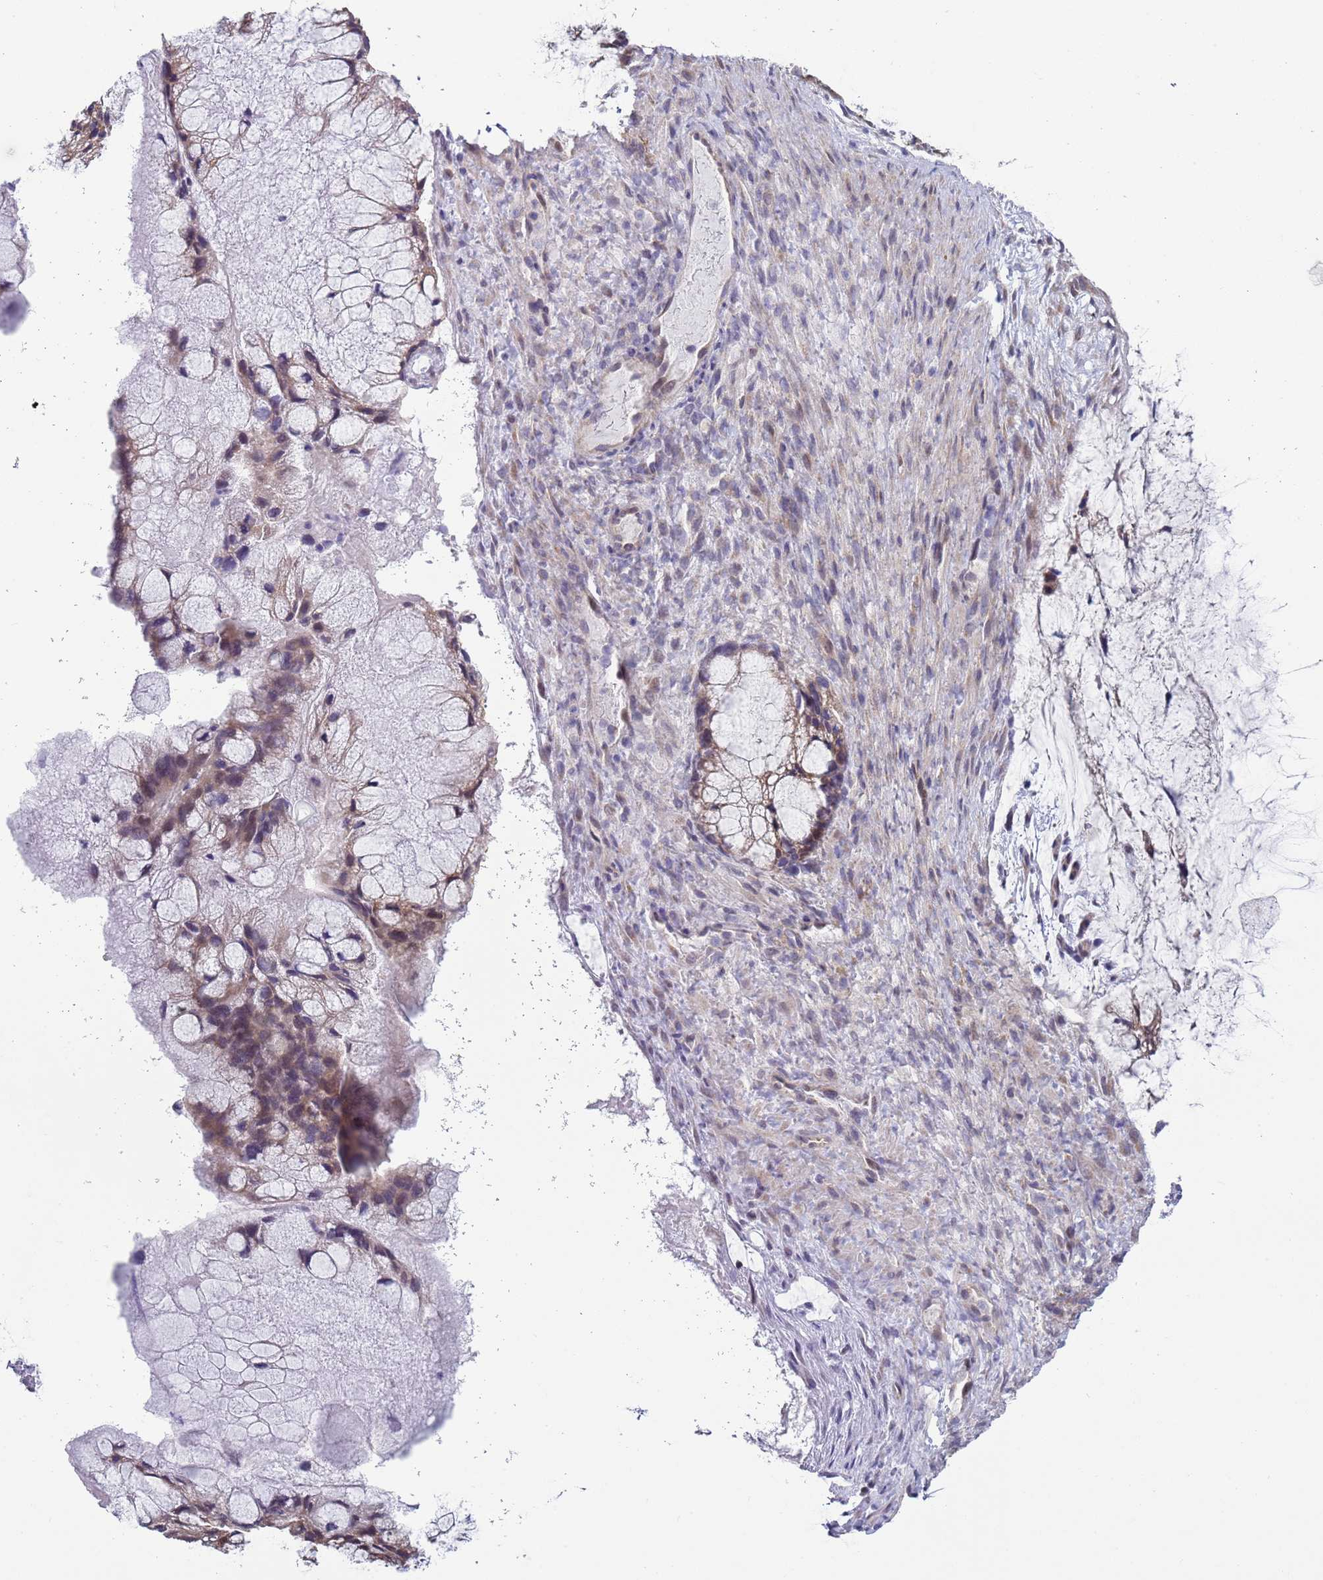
{"staining": {"intensity": "weak", "quantity": "25%-75%", "location": "nuclear"}, "tissue": "ovarian cancer", "cell_type": "Tumor cells", "image_type": "cancer", "snomed": [{"axis": "morphology", "description": "Cystadenocarcinoma, mucinous, NOS"}, {"axis": "topography", "description": "Ovary"}], "caption": "Immunohistochemical staining of ovarian cancer reveals low levels of weak nuclear staining in approximately 25%-75% of tumor cells.", "gene": "DIP2B", "patient": {"sex": "female", "age": 37}}